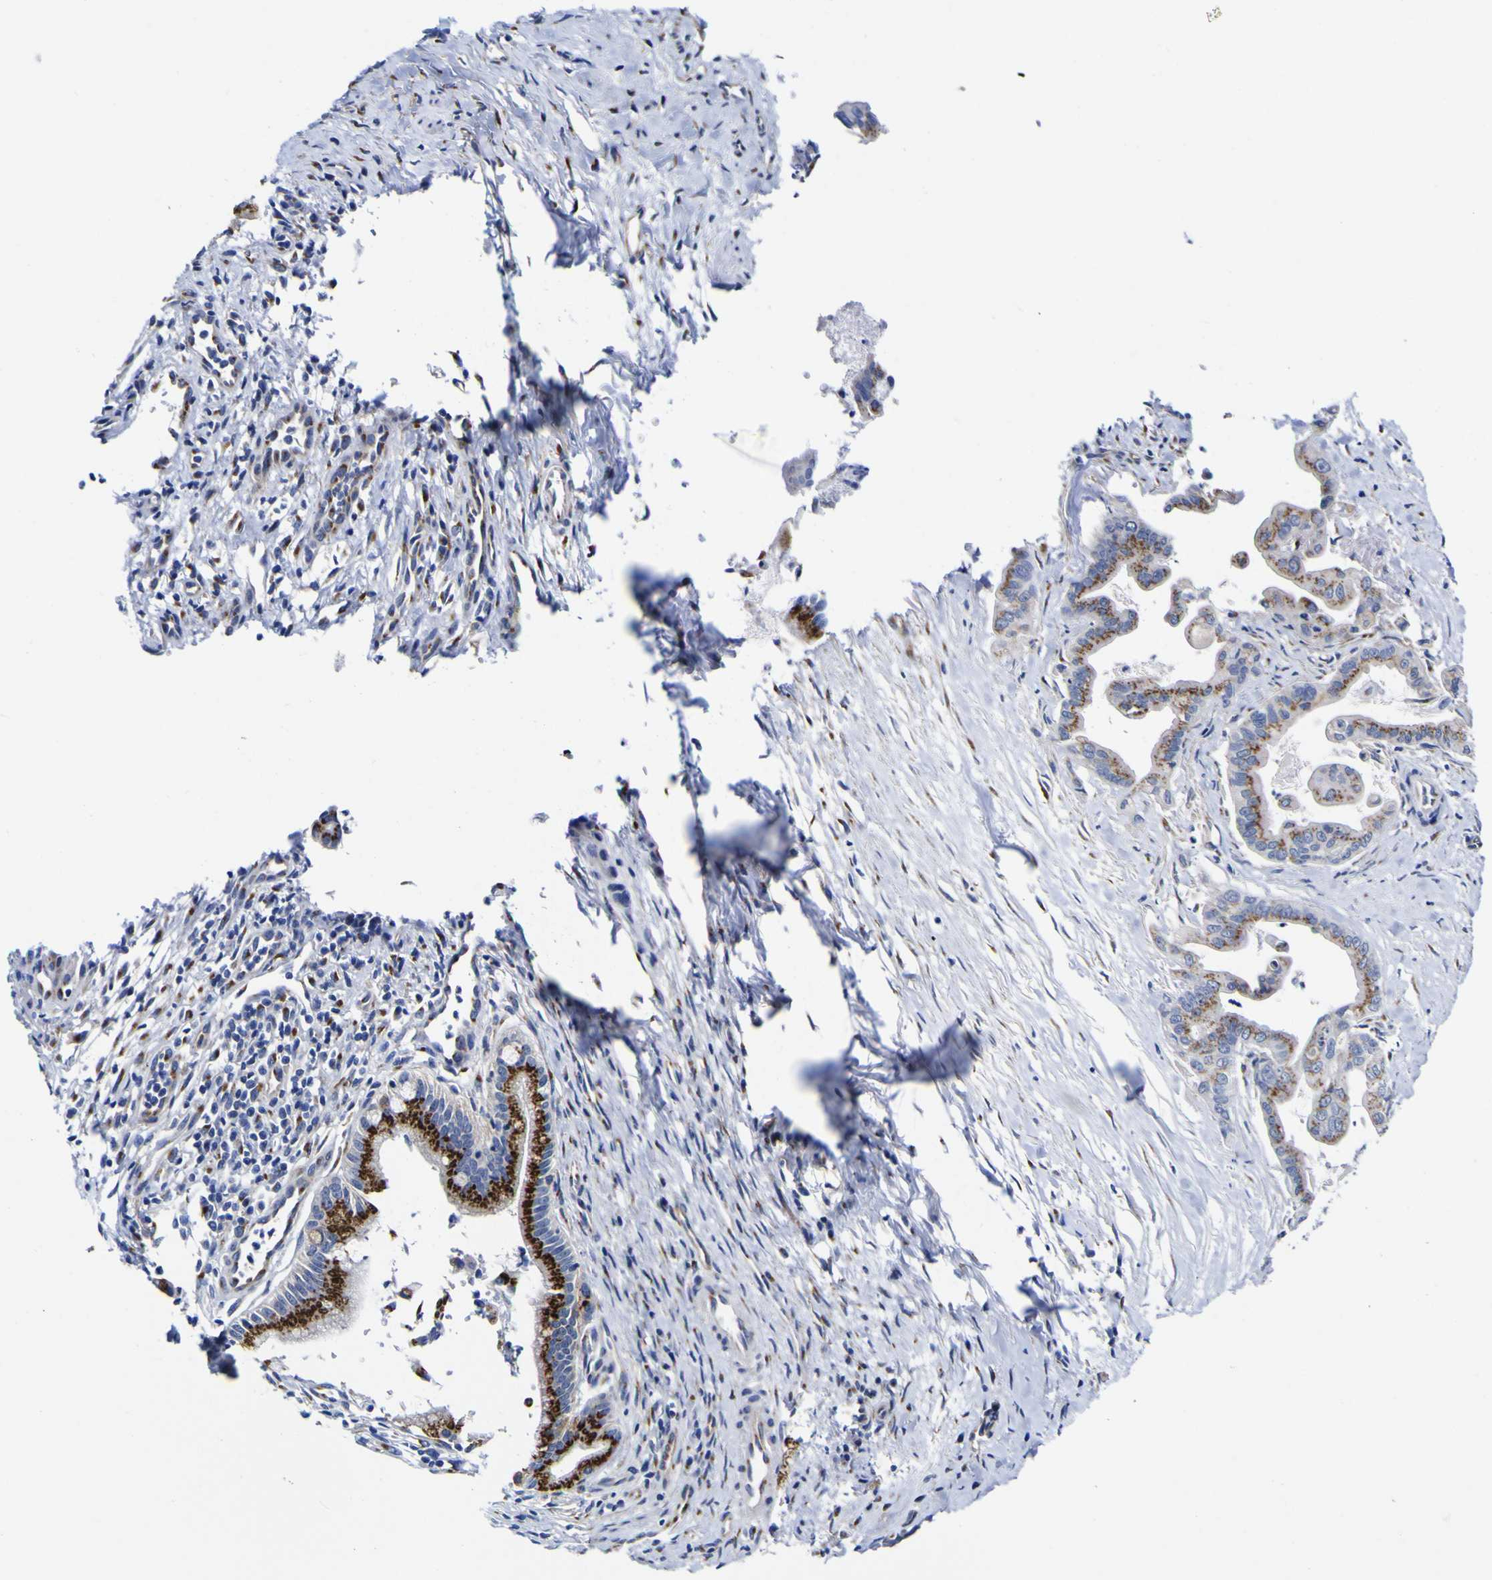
{"staining": {"intensity": "strong", "quantity": ">75%", "location": "cytoplasmic/membranous"}, "tissue": "pancreatic cancer", "cell_type": "Tumor cells", "image_type": "cancer", "snomed": [{"axis": "morphology", "description": "Adenocarcinoma, NOS"}, {"axis": "topography", "description": "Pancreas"}], "caption": "IHC image of neoplastic tissue: human pancreatic cancer (adenocarcinoma) stained using IHC shows high levels of strong protein expression localized specifically in the cytoplasmic/membranous of tumor cells, appearing as a cytoplasmic/membranous brown color.", "gene": "GOLM1", "patient": {"sex": "female", "age": 75}}